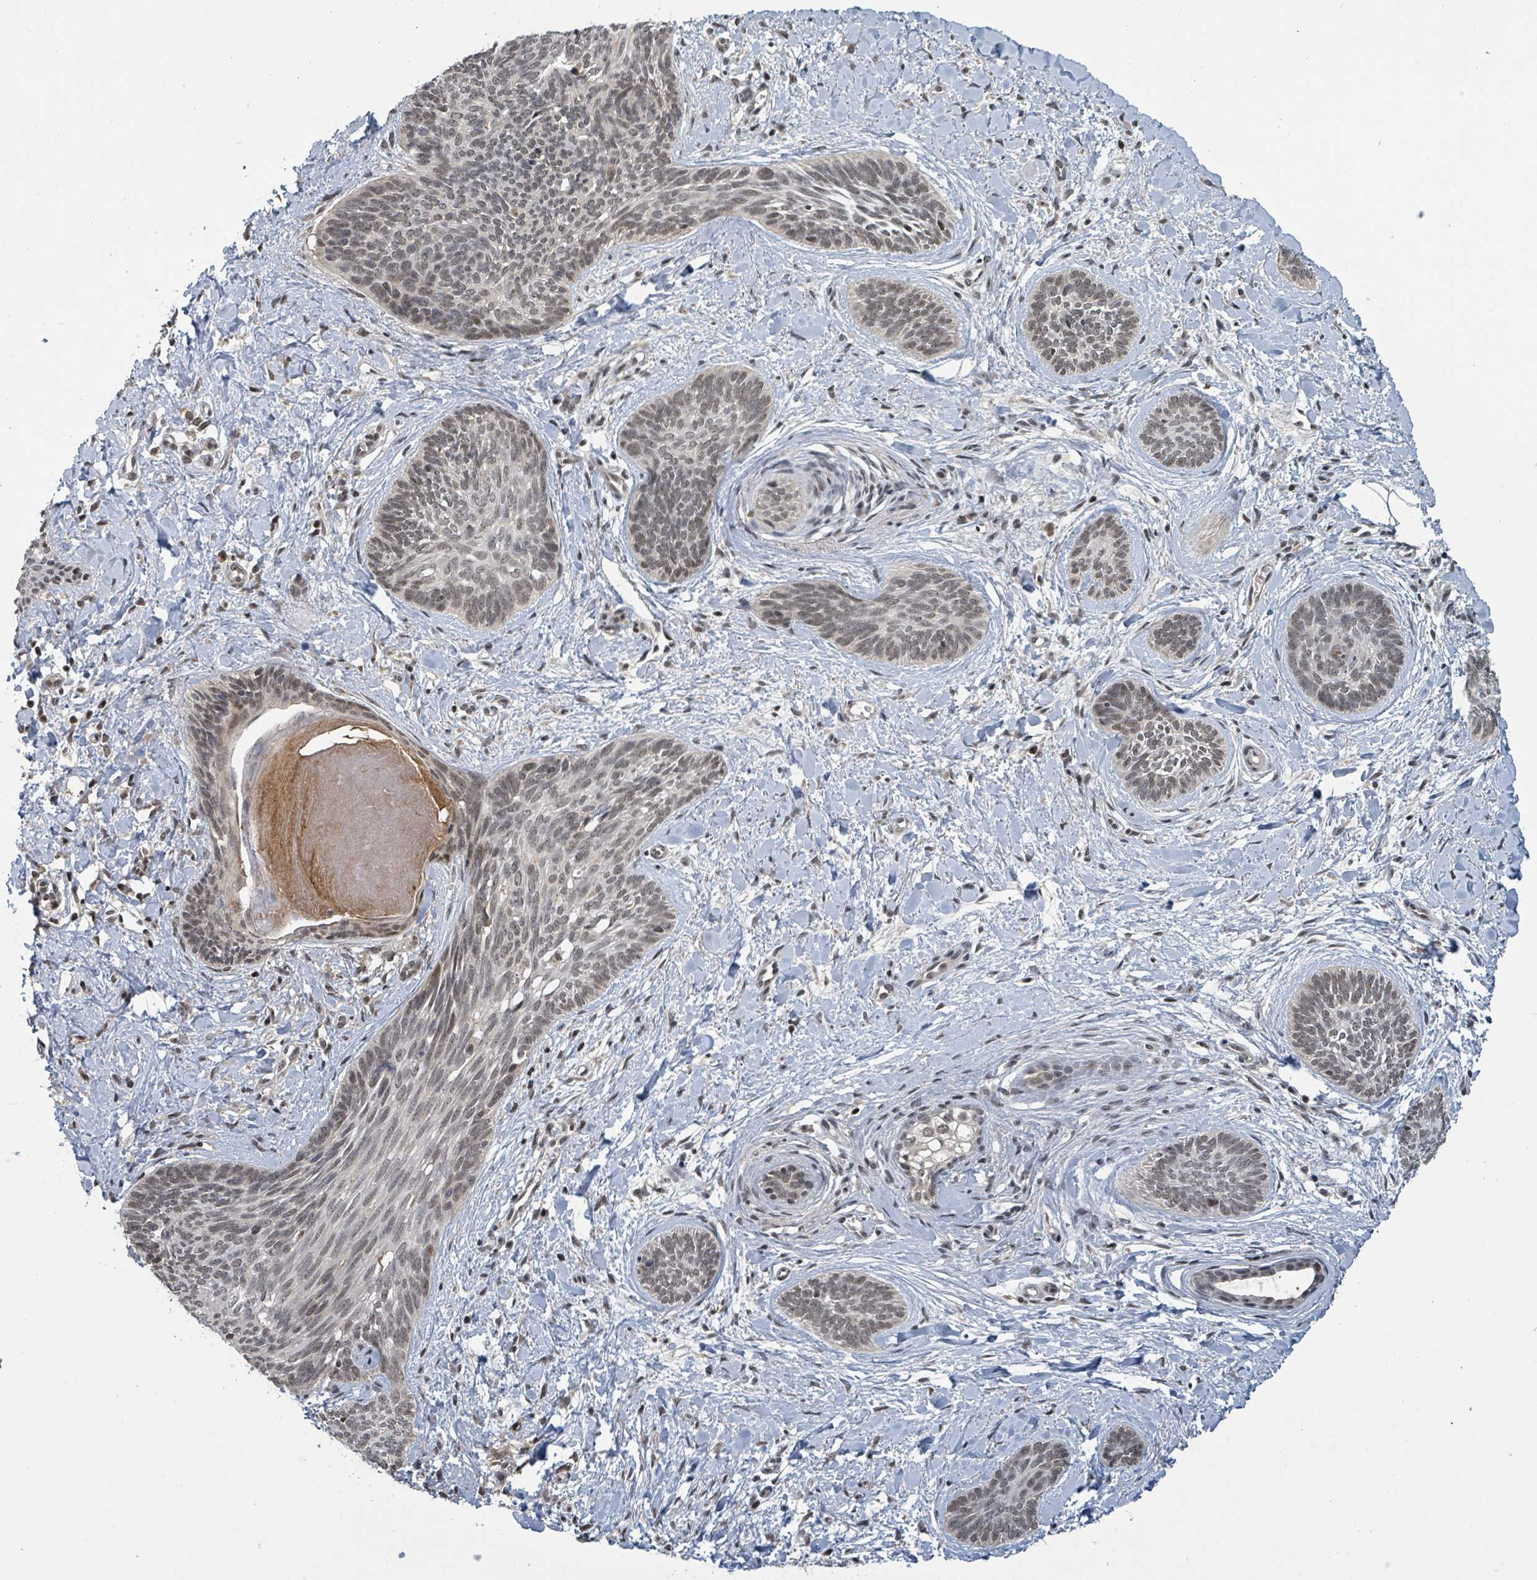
{"staining": {"intensity": "moderate", "quantity": ">75%", "location": "nuclear"}, "tissue": "skin cancer", "cell_type": "Tumor cells", "image_type": "cancer", "snomed": [{"axis": "morphology", "description": "Basal cell carcinoma"}, {"axis": "topography", "description": "Skin"}], "caption": "Skin cancer (basal cell carcinoma) stained with DAB immunohistochemistry (IHC) demonstrates medium levels of moderate nuclear positivity in approximately >75% of tumor cells. (DAB IHC with brightfield microscopy, high magnification).", "gene": "ZBTB14", "patient": {"sex": "female", "age": 81}}